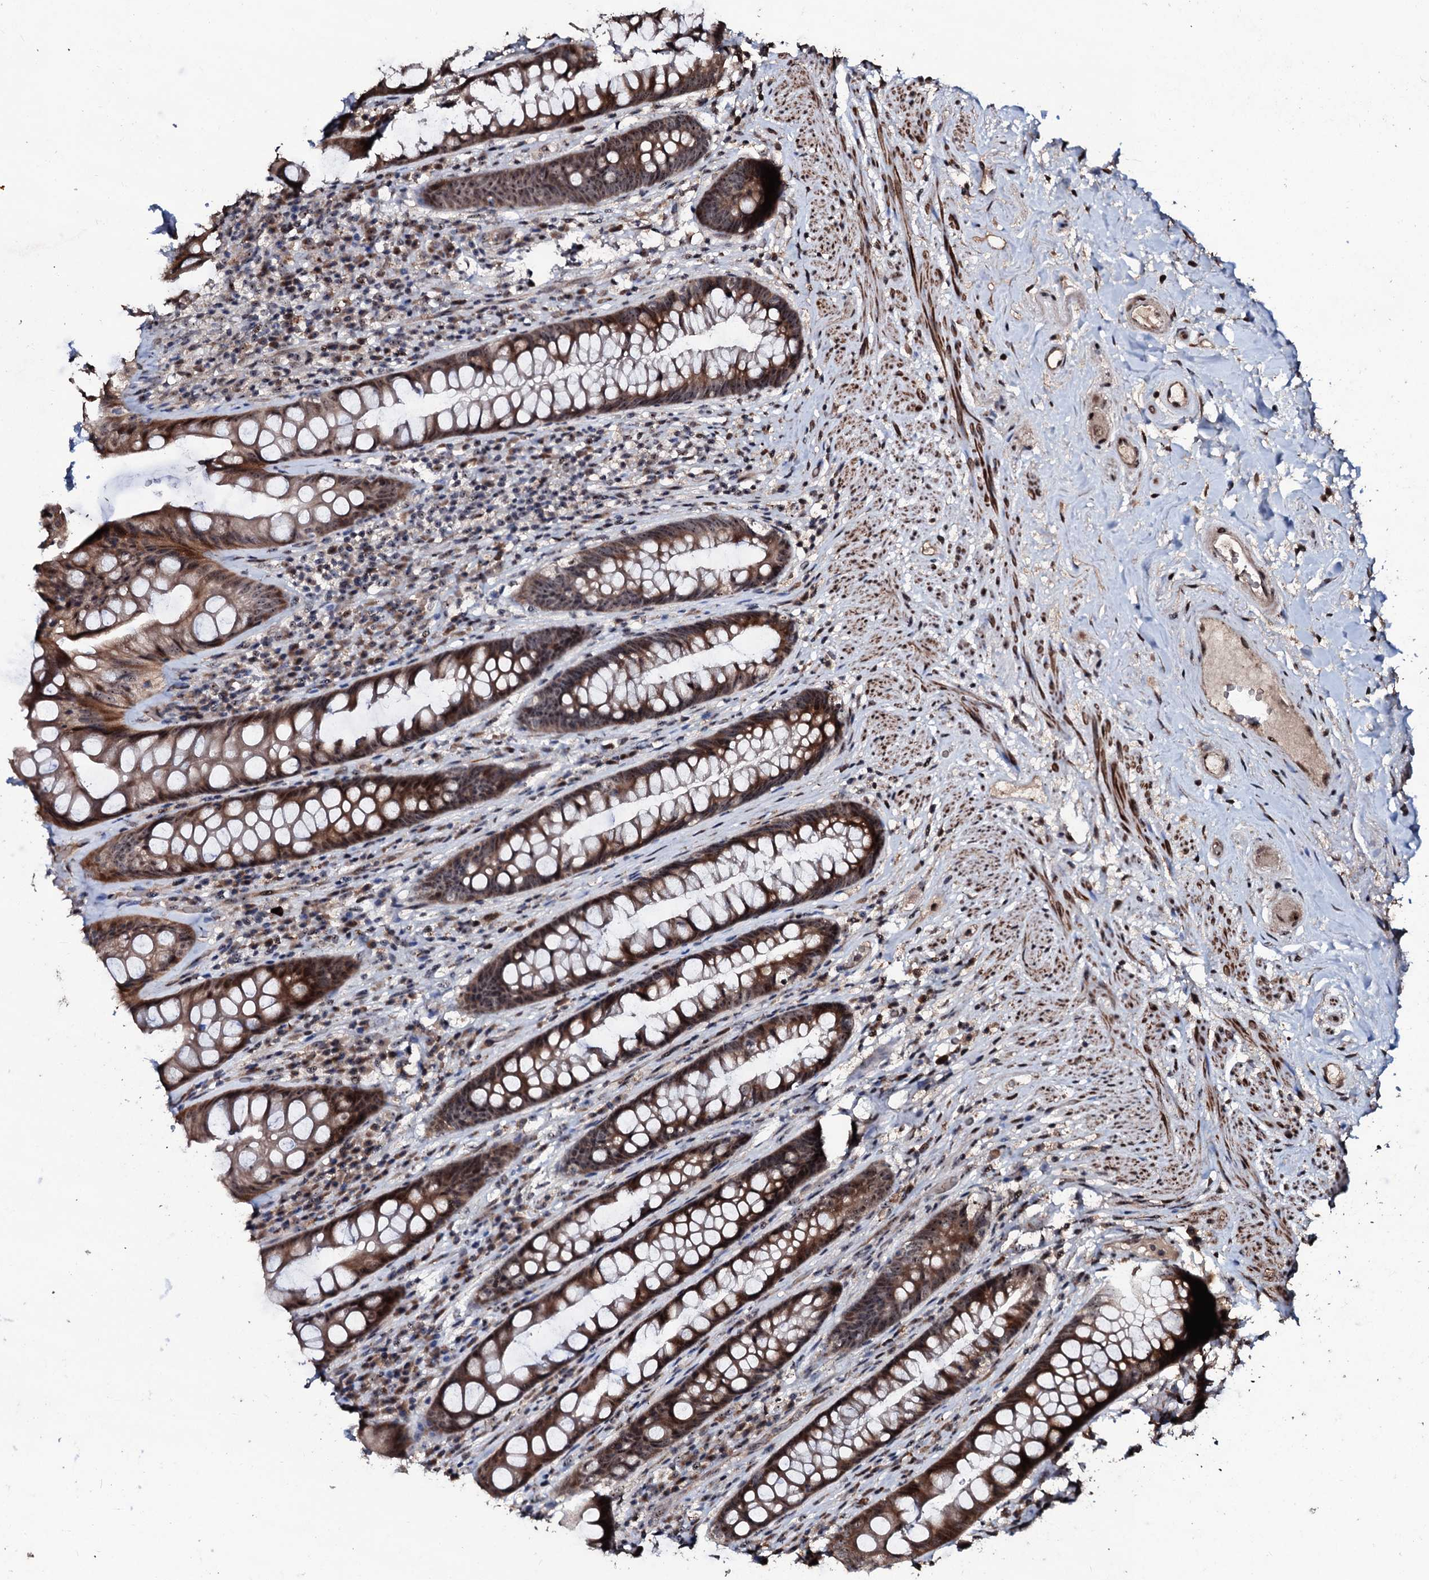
{"staining": {"intensity": "moderate", "quantity": ">75%", "location": "cytoplasmic/membranous,nuclear"}, "tissue": "rectum", "cell_type": "Glandular cells", "image_type": "normal", "snomed": [{"axis": "morphology", "description": "Normal tissue, NOS"}, {"axis": "topography", "description": "Rectum"}], "caption": "Immunohistochemical staining of normal rectum shows medium levels of moderate cytoplasmic/membranous,nuclear expression in approximately >75% of glandular cells.", "gene": "SUPT7L", "patient": {"sex": "male", "age": 74}}